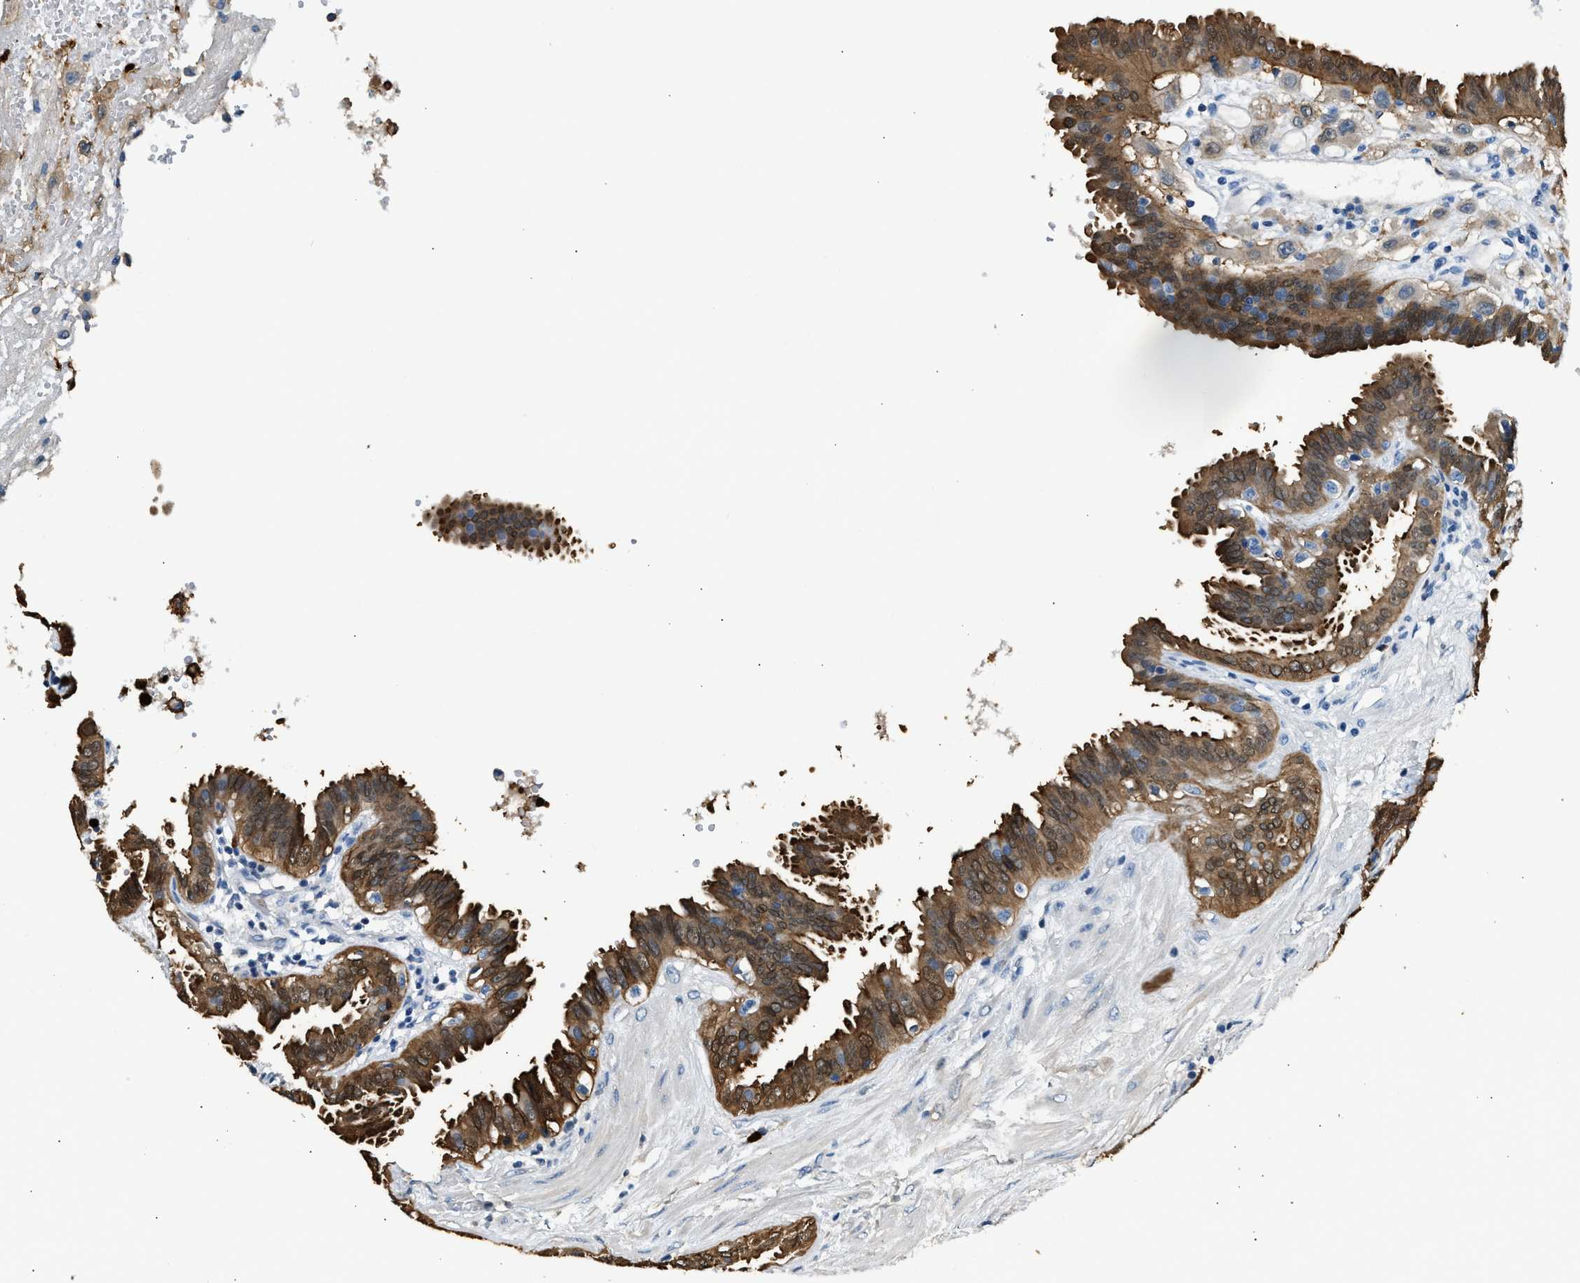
{"staining": {"intensity": "moderate", "quantity": ">75%", "location": "cytoplasmic/membranous,nuclear"}, "tissue": "fallopian tube", "cell_type": "Glandular cells", "image_type": "normal", "snomed": [{"axis": "morphology", "description": "Normal tissue, NOS"}, {"axis": "topography", "description": "Fallopian tube"}, {"axis": "topography", "description": "Placenta"}], "caption": "This image exhibits unremarkable fallopian tube stained with IHC to label a protein in brown. The cytoplasmic/membranous,nuclear of glandular cells show moderate positivity for the protein. Nuclei are counter-stained blue.", "gene": "ANXA3", "patient": {"sex": "female", "age": 32}}